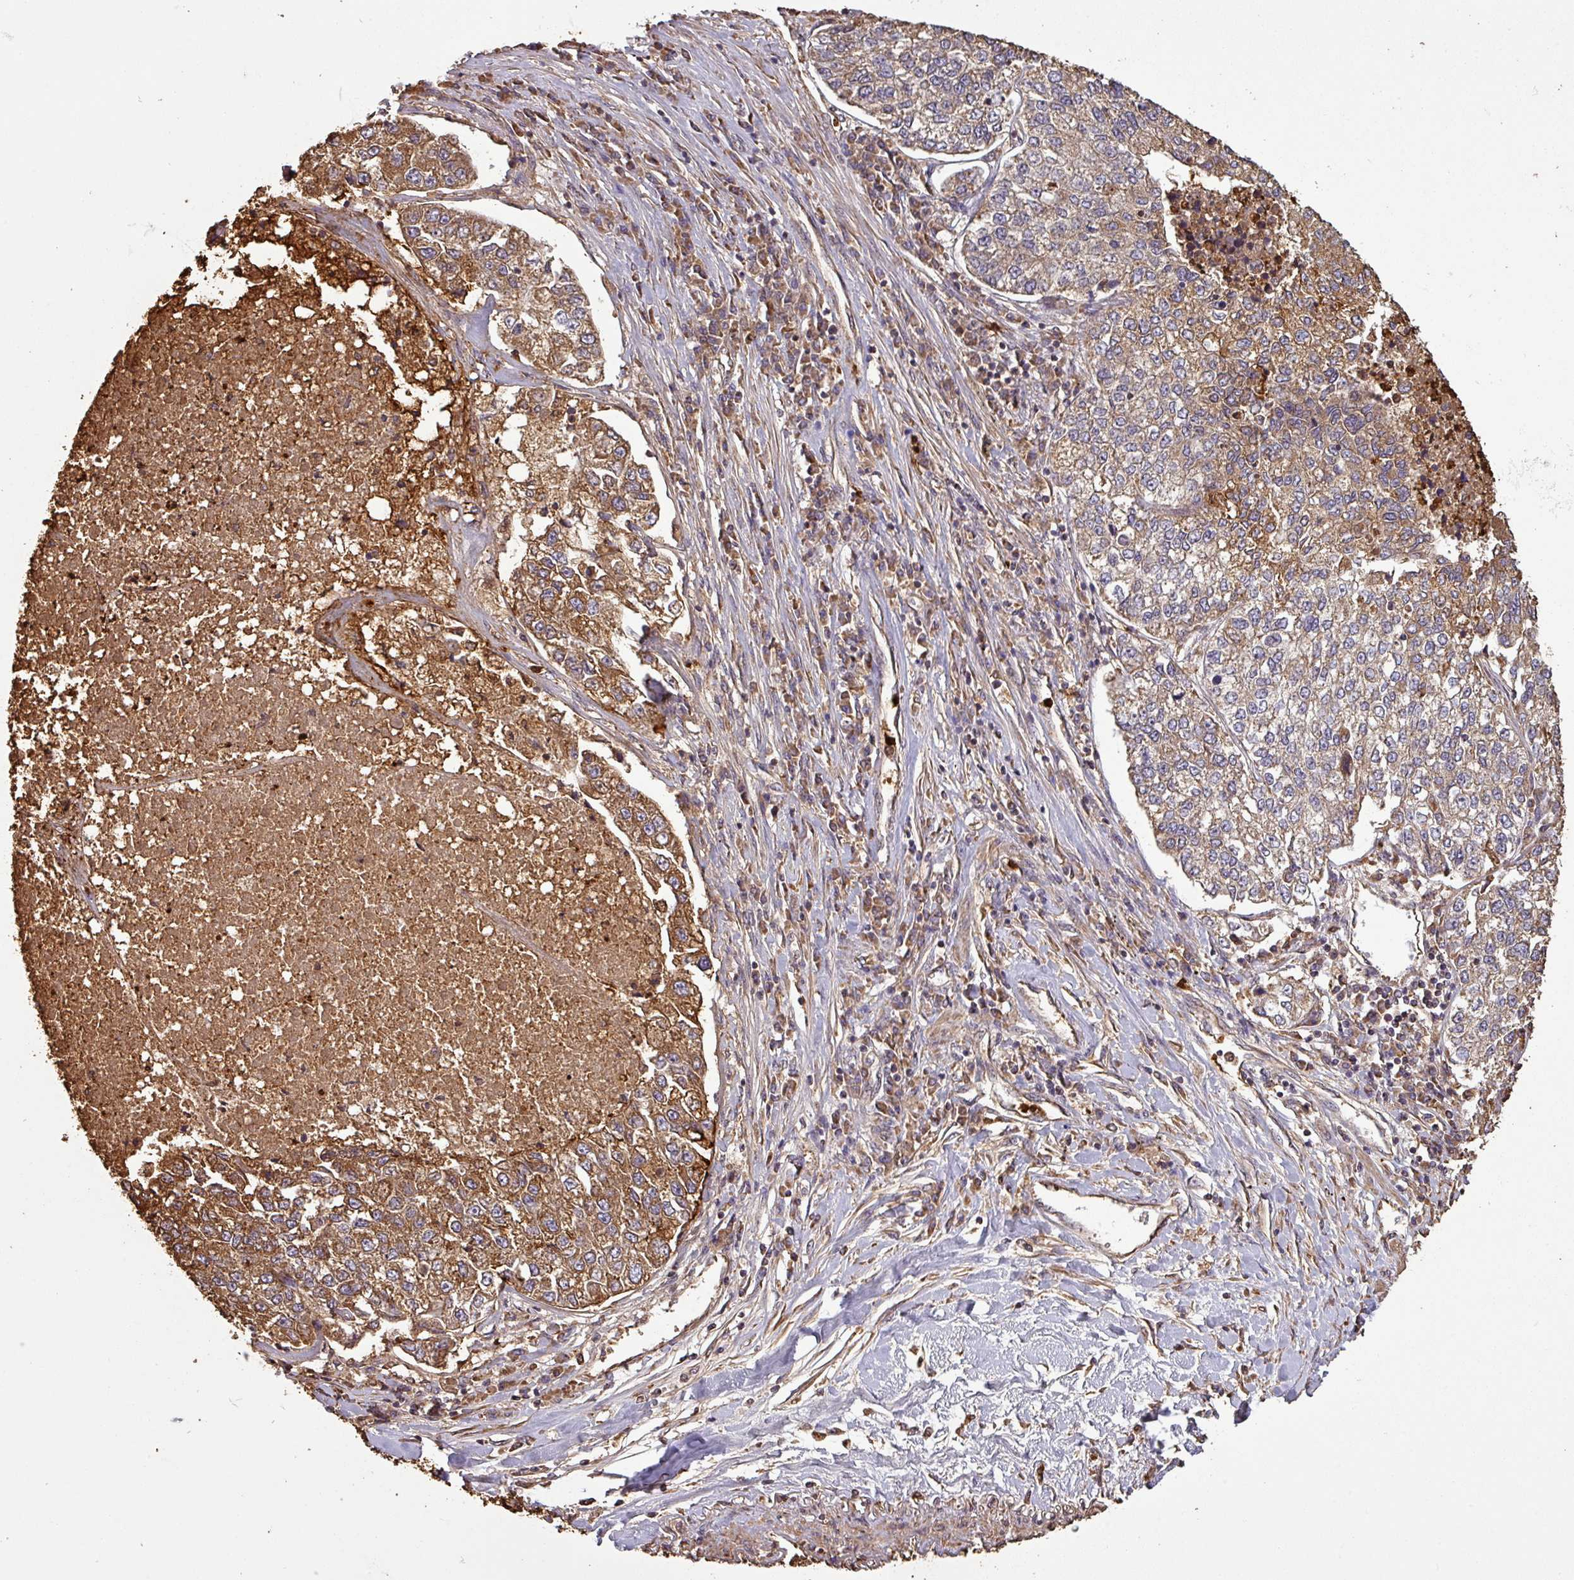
{"staining": {"intensity": "moderate", "quantity": ">75%", "location": "cytoplasmic/membranous"}, "tissue": "lung cancer", "cell_type": "Tumor cells", "image_type": "cancer", "snomed": [{"axis": "morphology", "description": "Adenocarcinoma, NOS"}, {"axis": "topography", "description": "Lung"}], "caption": "Lung adenocarcinoma was stained to show a protein in brown. There is medium levels of moderate cytoplasmic/membranous positivity in approximately >75% of tumor cells. (Stains: DAB in brown, nuclei in blue, Microscopy: brightfield microscopy at high magnification).", "gene": "PLEKHM1", "patient": {"sex": "male", "age": 49}}